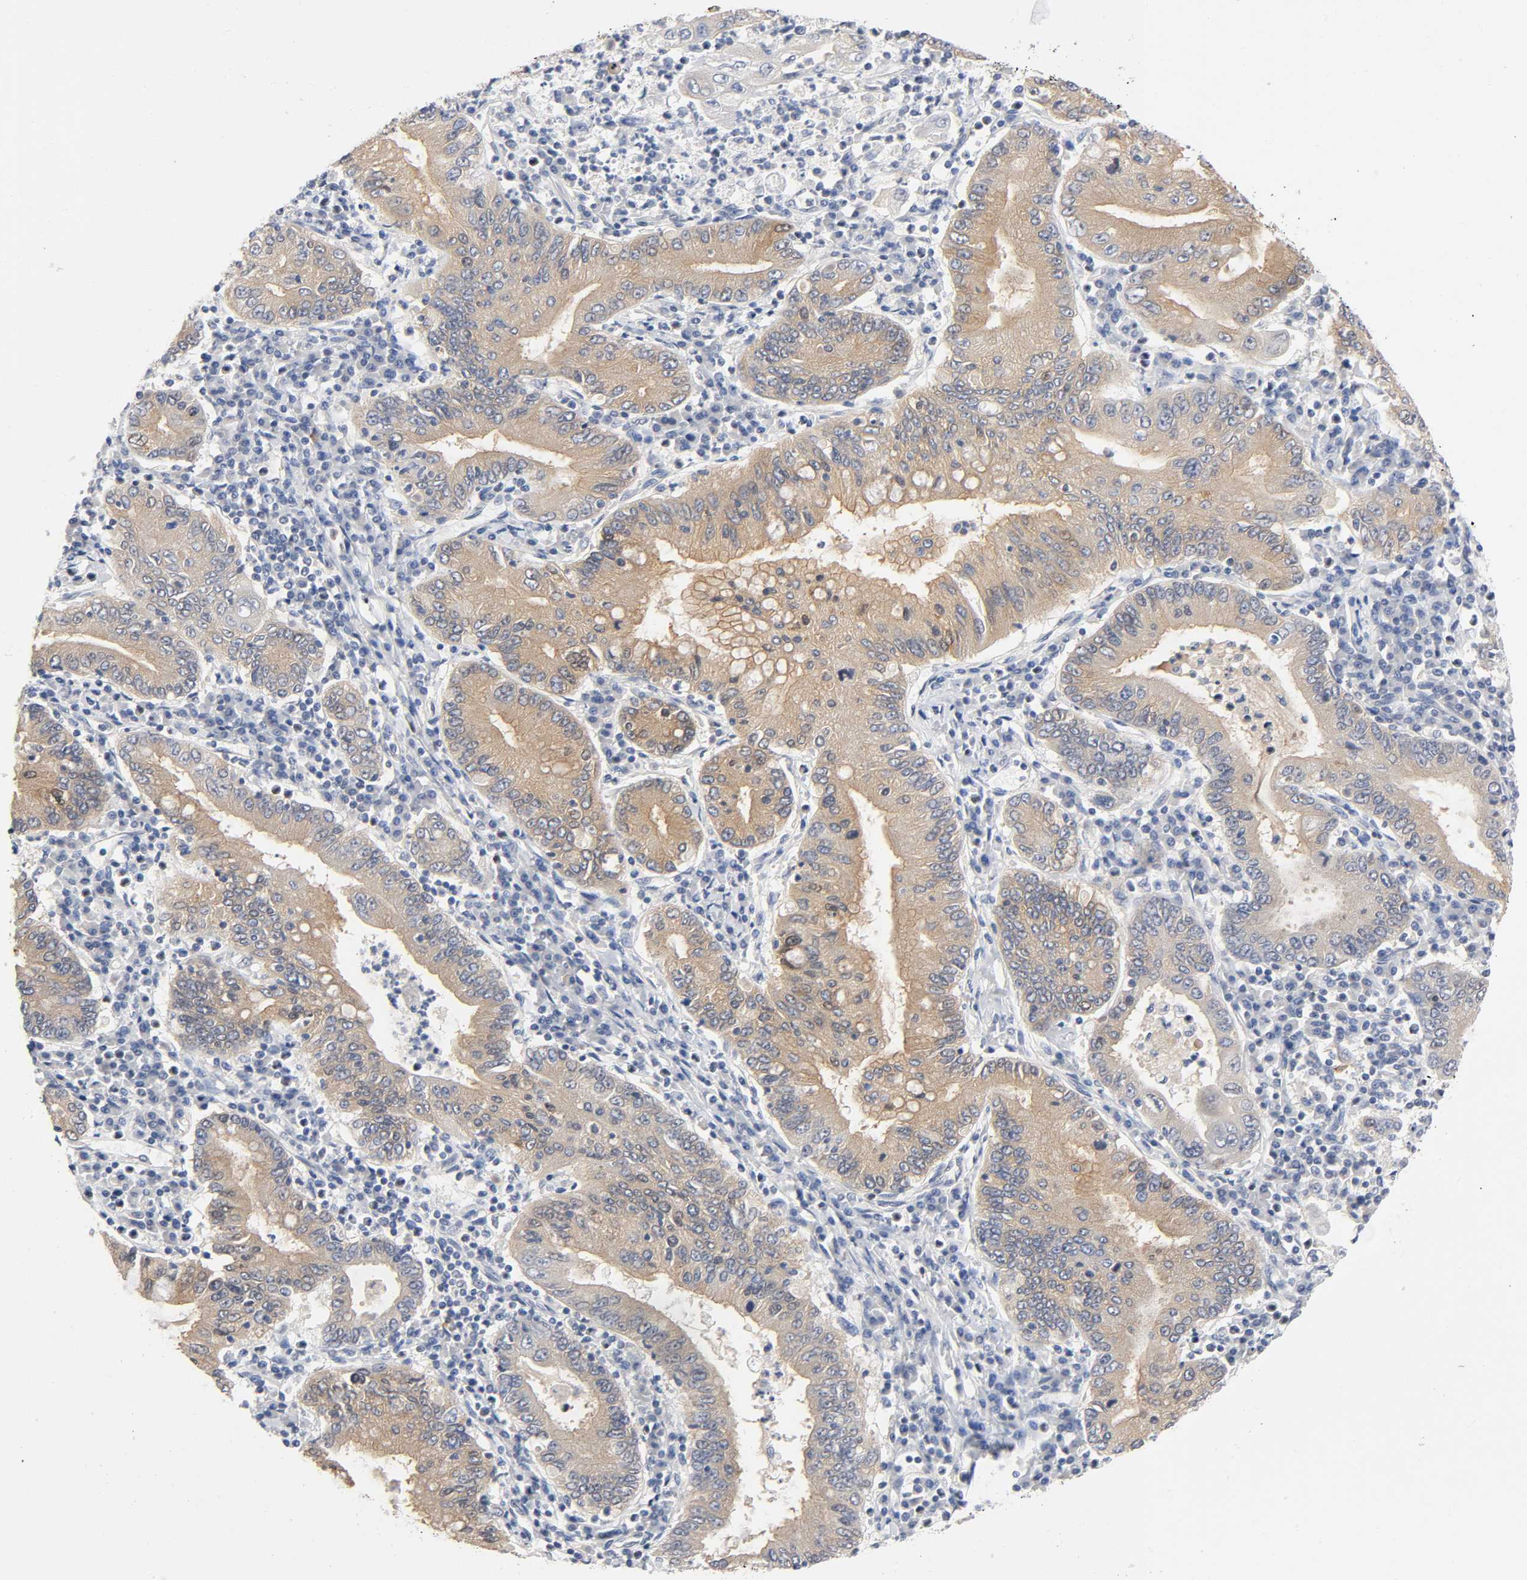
{"staining": {"intensity": "moderate", "quantity": ">75%", "location": "cytoplasmic/membranous"}, "tissue": "stomach cancer", "cell_type": "Tumor cells", "image_type": "cancer", "snomed": [{"axis": "morphology", "description": "Normal tissue, NOS"}, {"axis": "morphology", "description": "Adenocarcinoma, NOS"}, {"axis": "topography", "description": "Esophagus"}, {"axis": "topography", "description": "Stomach, upper"}, {"axis": "topography", "description": "Peripheral nerve tissue"}], "caption": "A photomicrograph of adenocarcinoma (stomach) stained for a protein shows moderate cytoplasmic/membranous brown staining in tumor cells.", "gene": "PRKAB1", "patient": {"sex": "male", "age": 62}}